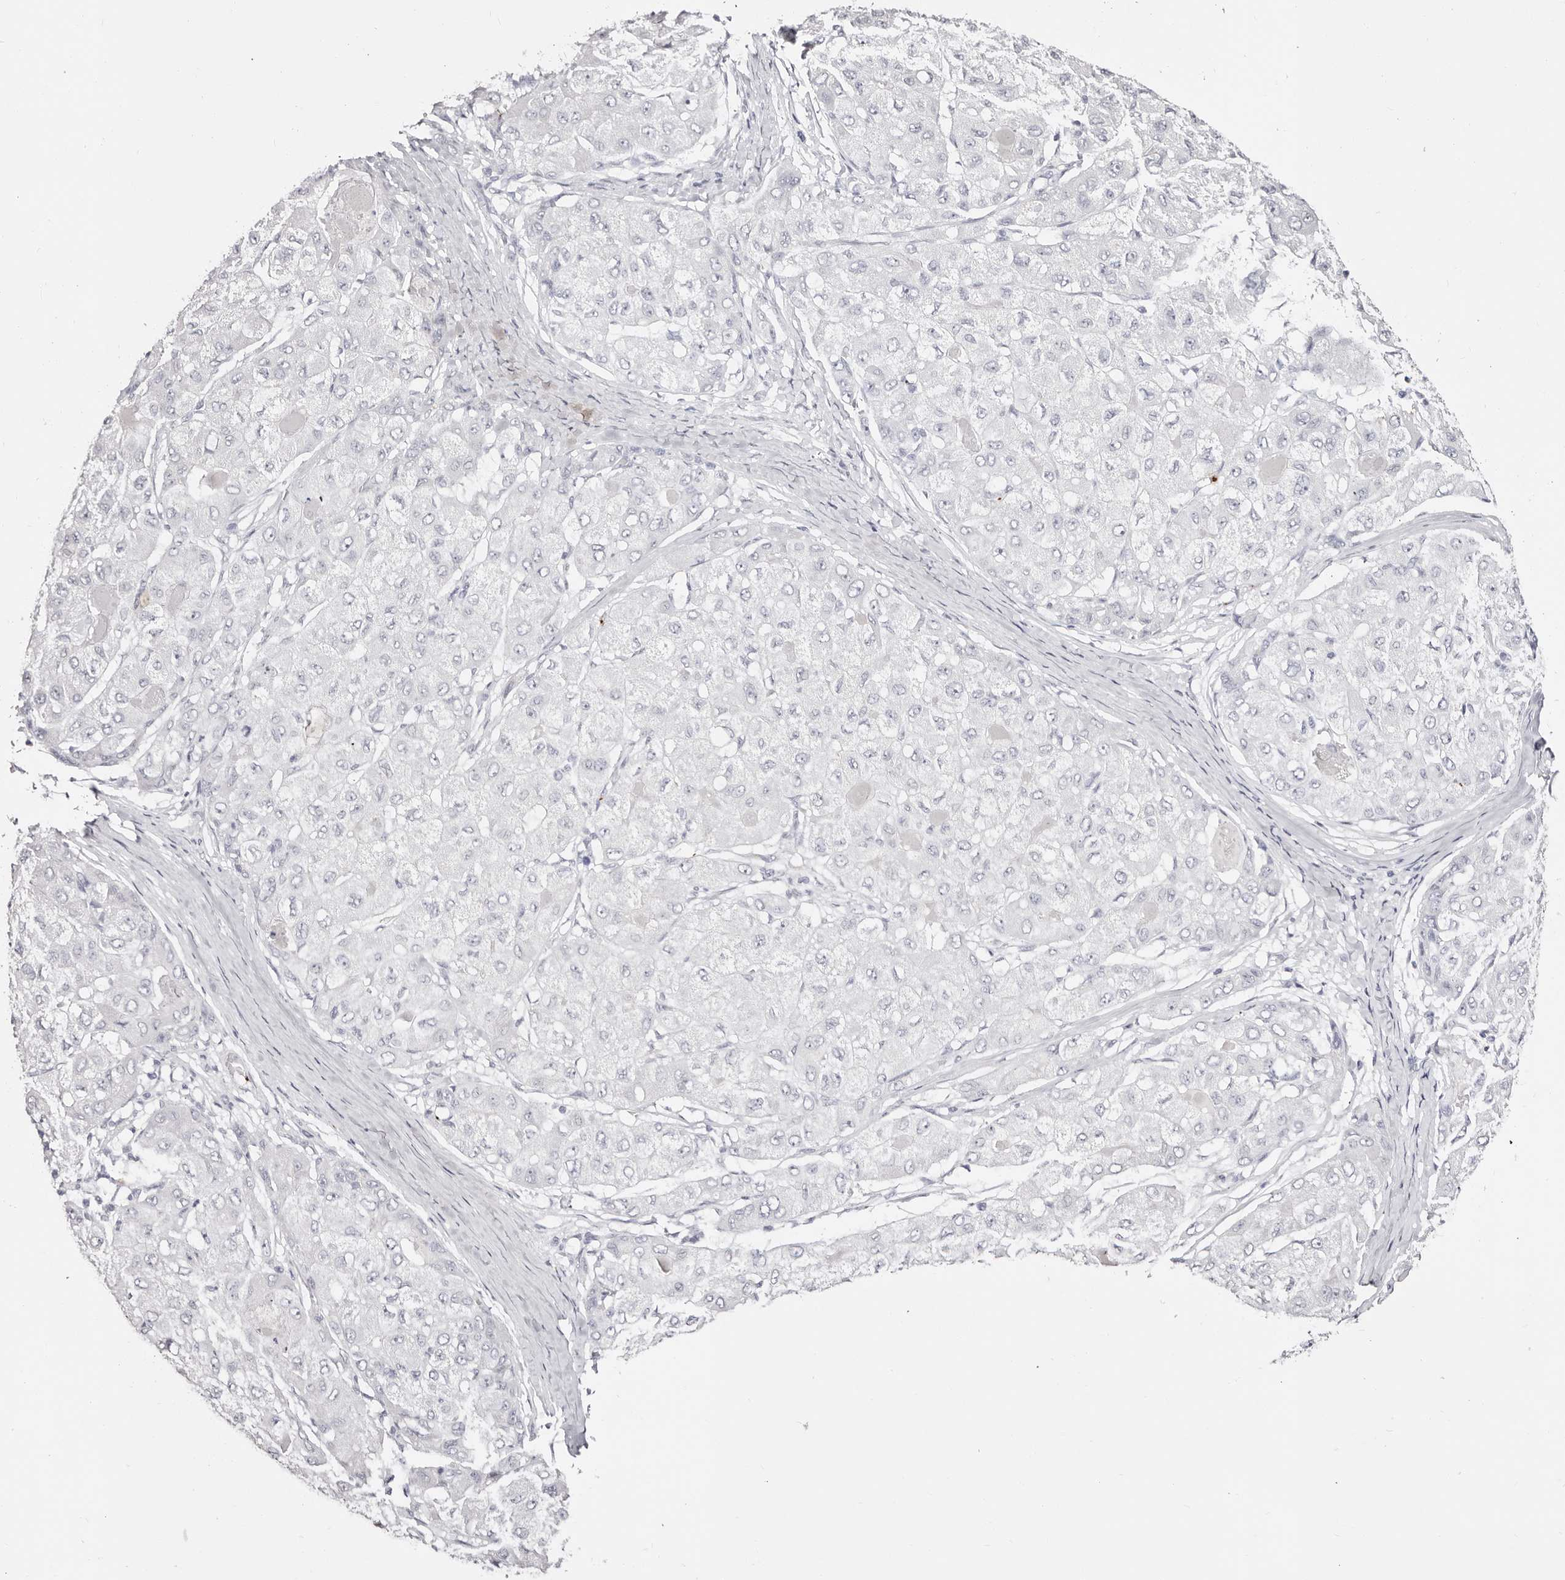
{"staining": {"intensity": "negative", "quantity": "none", "location": "none"}, "tissue": "liver cancer", "cell_type": "Tumor cells", "image_type": "cancer", "snomed": [{"axis": "morphology", "description": "Carcinoma, Hepatocellular, NOS"}, {"axis": "topography", "description": "Liver"}], "caption": "High power microscopy histopathology image of an immunohistochemistry (IHC) image of liver cancer (hepatocellular carcinoma), revealing no significant staining in tumor cells.", "gene": "PF4", "patient": {"sex": "male", "age": 80}}